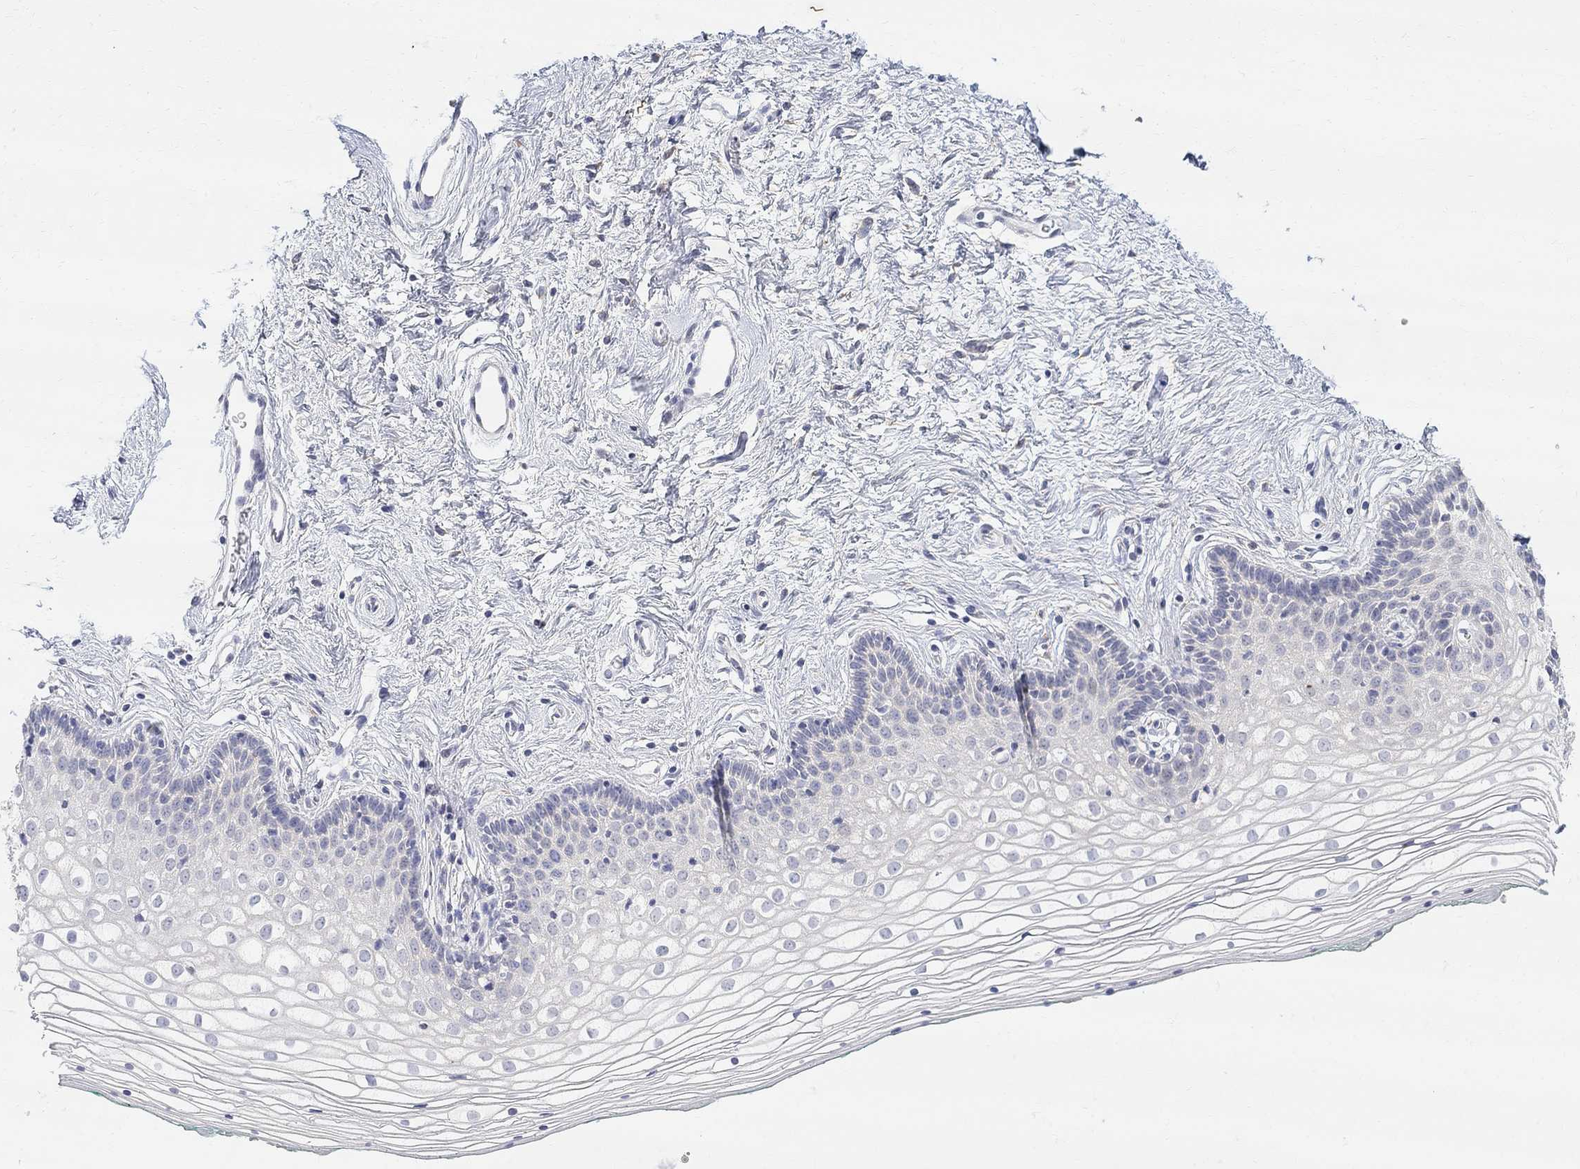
{"staining": {"intensity": "negative", "quantity": "none", "location": "none"}, "tissue": "vagina", "cell_type": "Squamous epithelial cells", "image_type": "normal", "snomed": [{"axis": "morphology", "description": "Normal tissue, NOS"}, {"axis": "topography", "description": "Vagina"}], "caption": "DAB immunohistochemical staining of benign human vagina displays no significant positivity in squamous epithelial cells. (Brightfield microscopy of DAB immunohistochemistry at high magnification).", "gene": "FNDC5", "patient": {"sex": "female", "age": 36}}